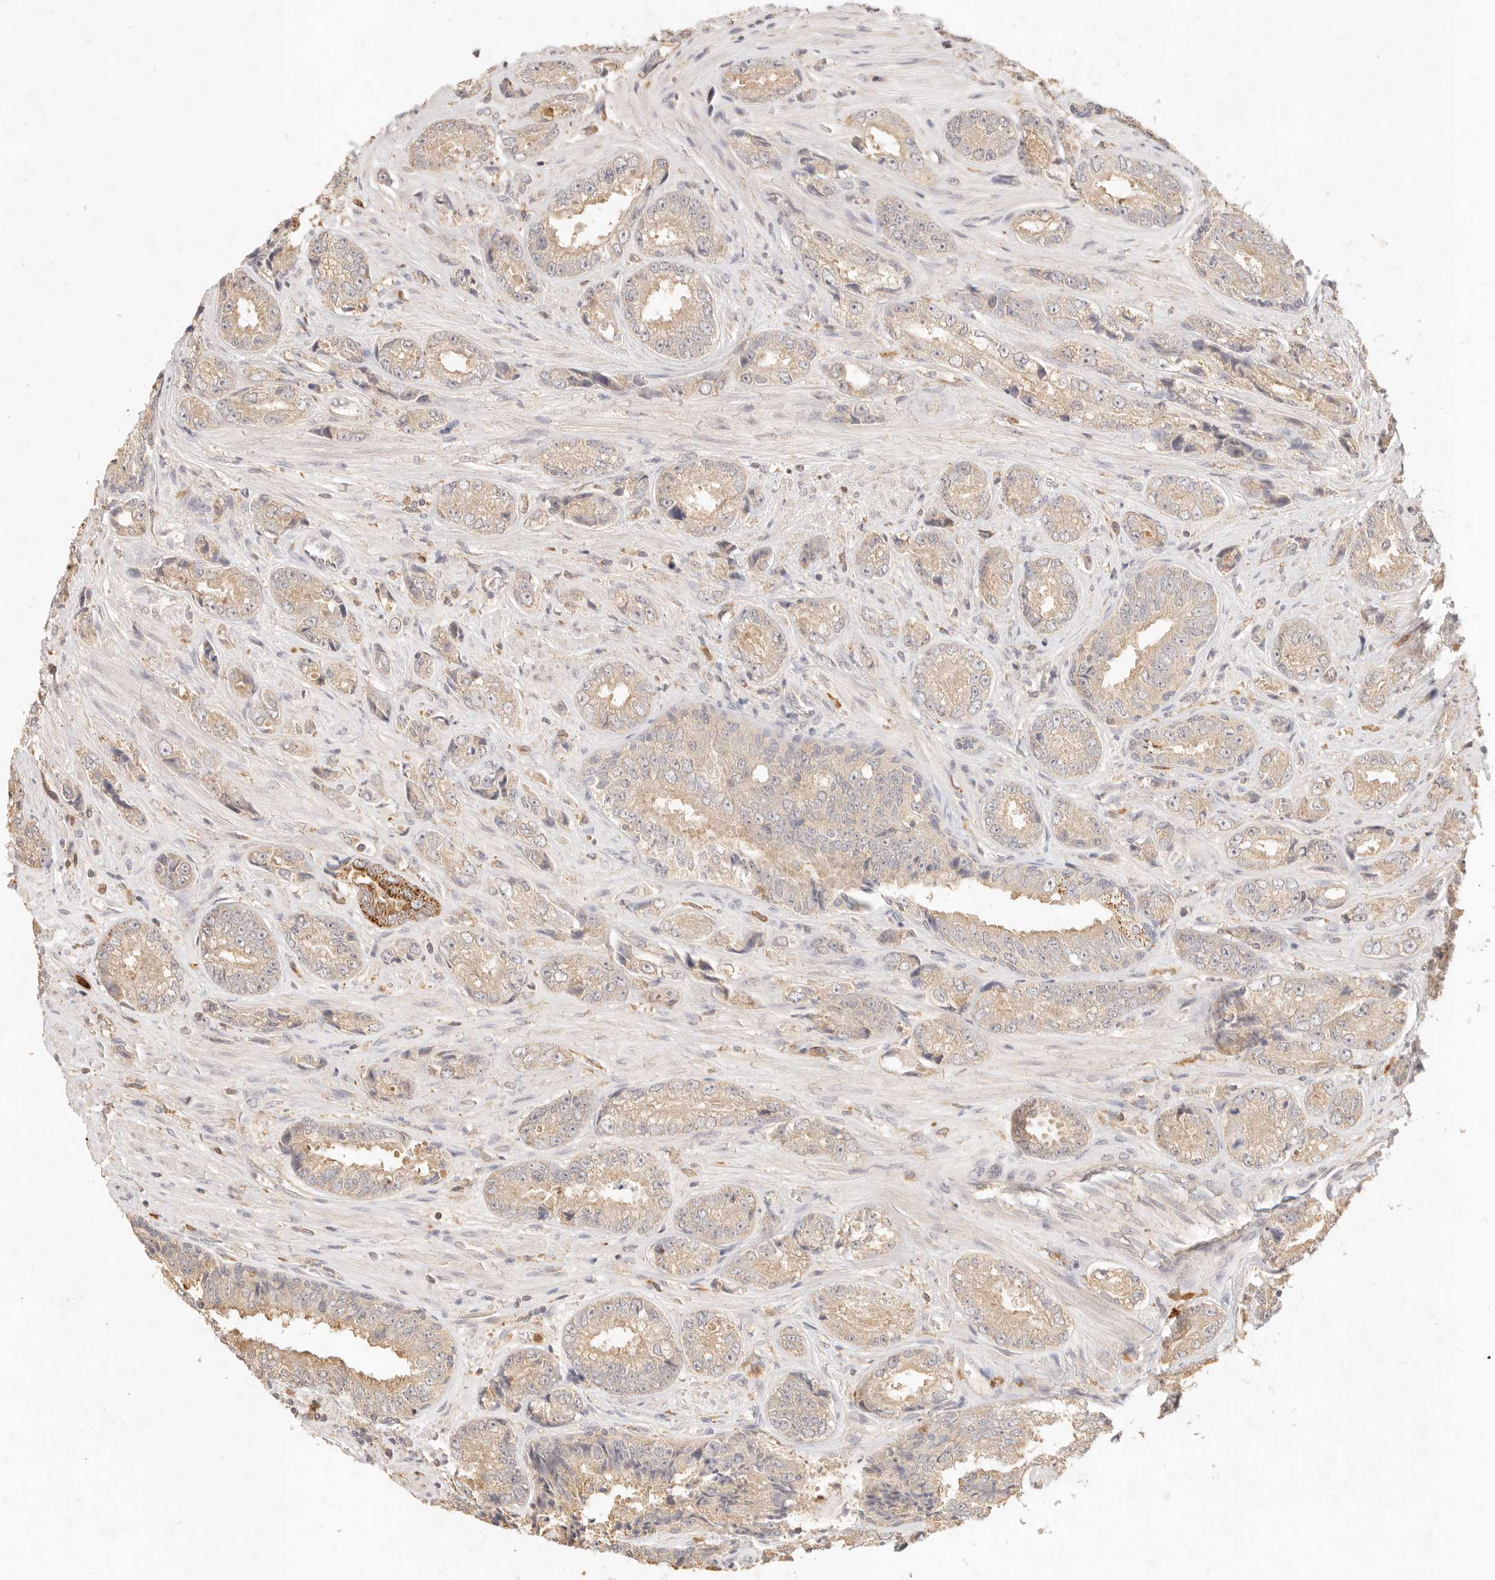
{"staining": {"intensity": "weak", "quantity": ">75%", "location": "cytoplasmic/membranous"}, "tissue": "prostate cancer", "cell_type": "Tumor cells", "image_type": "cancer", "snomed": [{"axis": "morphology", "description": "Adenocarcinoma, High grade"}, {"axis": "topography", "description": "Prostate"}], "caption": "A brown stain shows weak cytoplasmic/membranous staining of a protein in prostate adenocarcinoma (high-grade) tumor cells.", "gene": "TMTC2", "patient": {"sex": "male", "age": 61}}